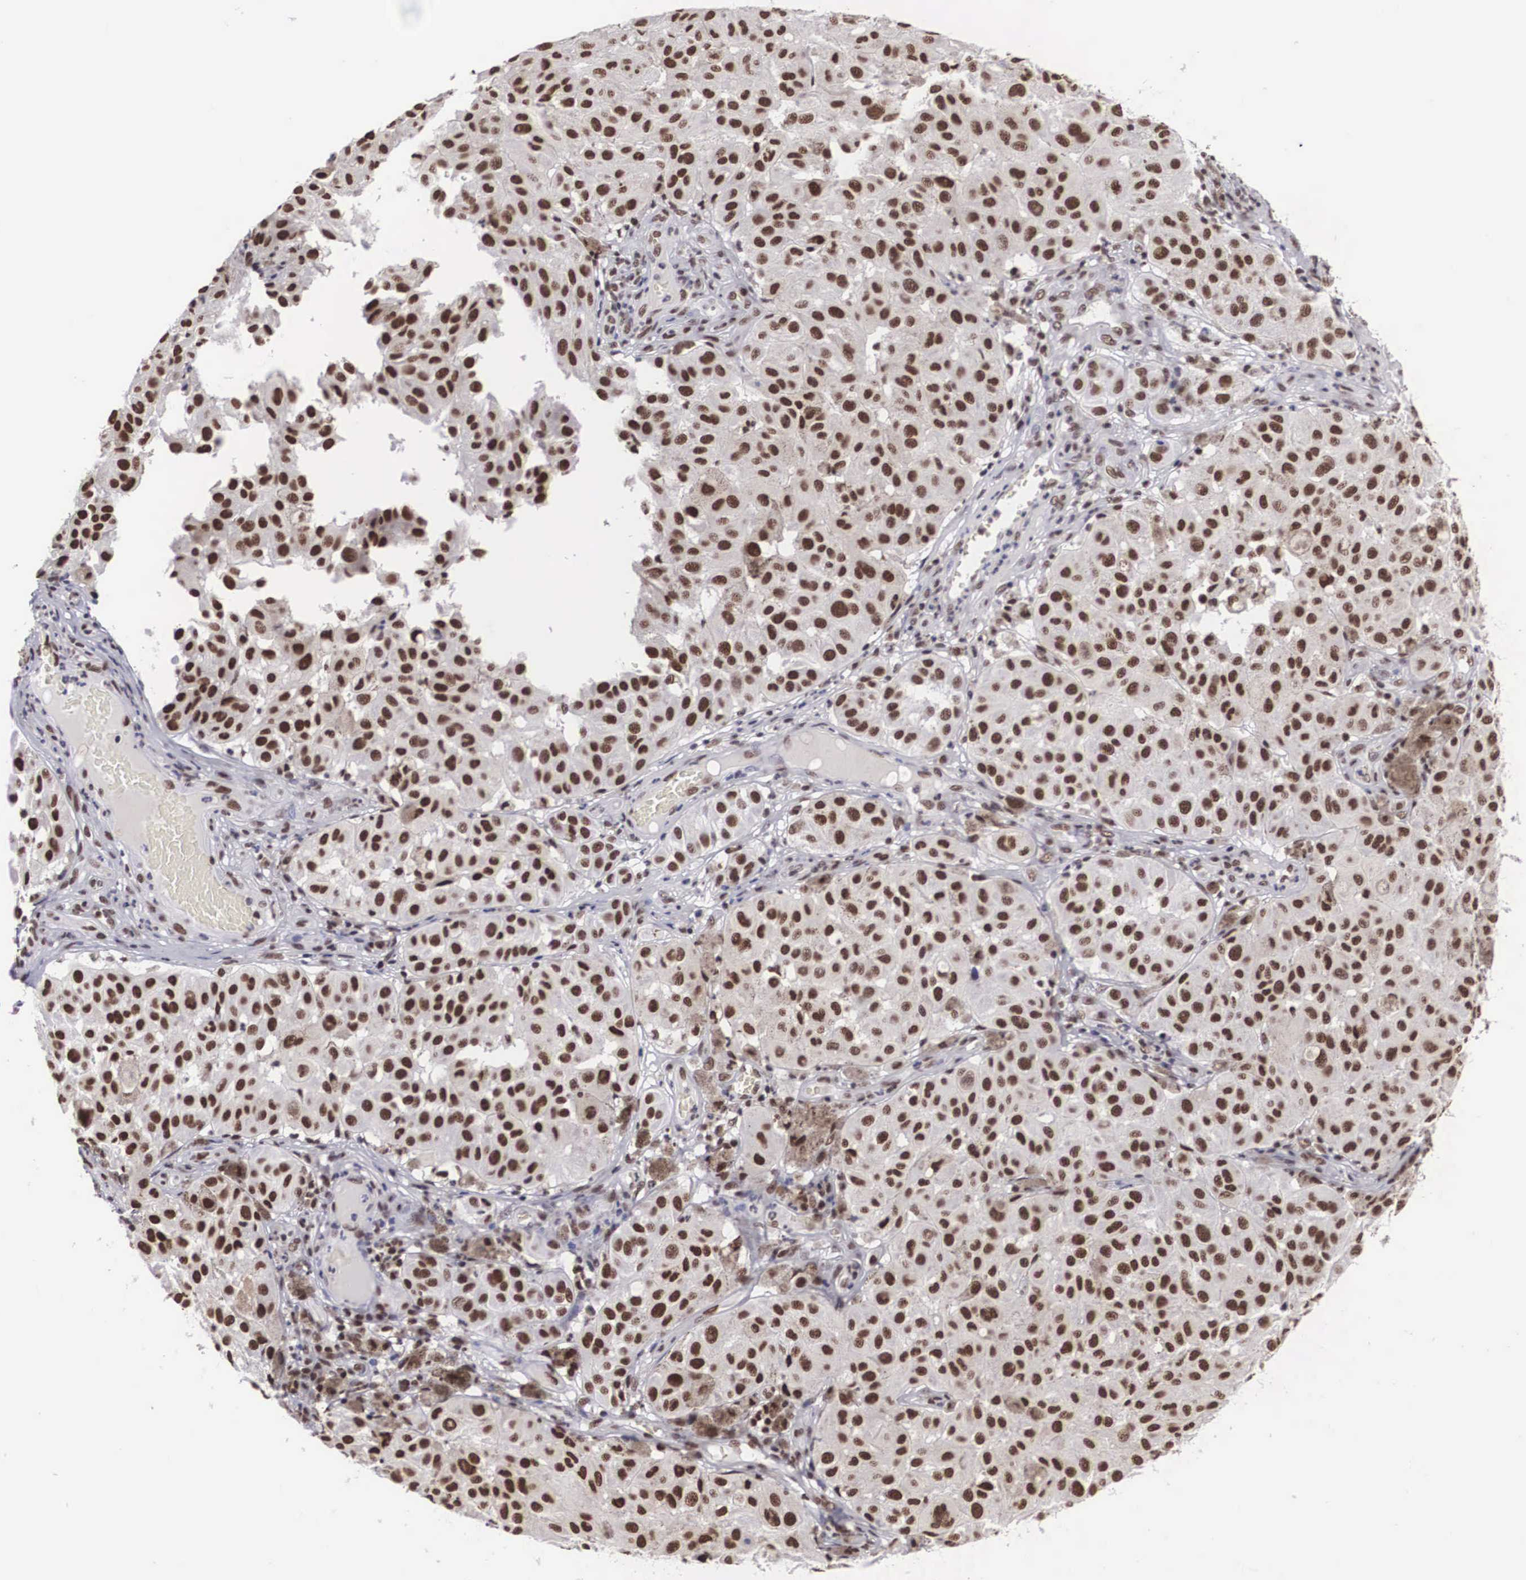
{"staining": {"intensity": "moderate", "quantity": "25%-75%", "location": "nuclear"}, "tissue": "melanoma", "cell_type": "Tumor cells", "image_type": "cancer", "snomed": [{"axis": "morphology", "description": "Malignant melanoma, NOS"}, {"axis": "topography", "description": "Skin"}], "caption": "A brown stain highlights moderate nuclear positivity of a protein in malignant melanoma tumor cells.", "gene": "CSTF2", "patient": {"sex": "female", "age": 64}}